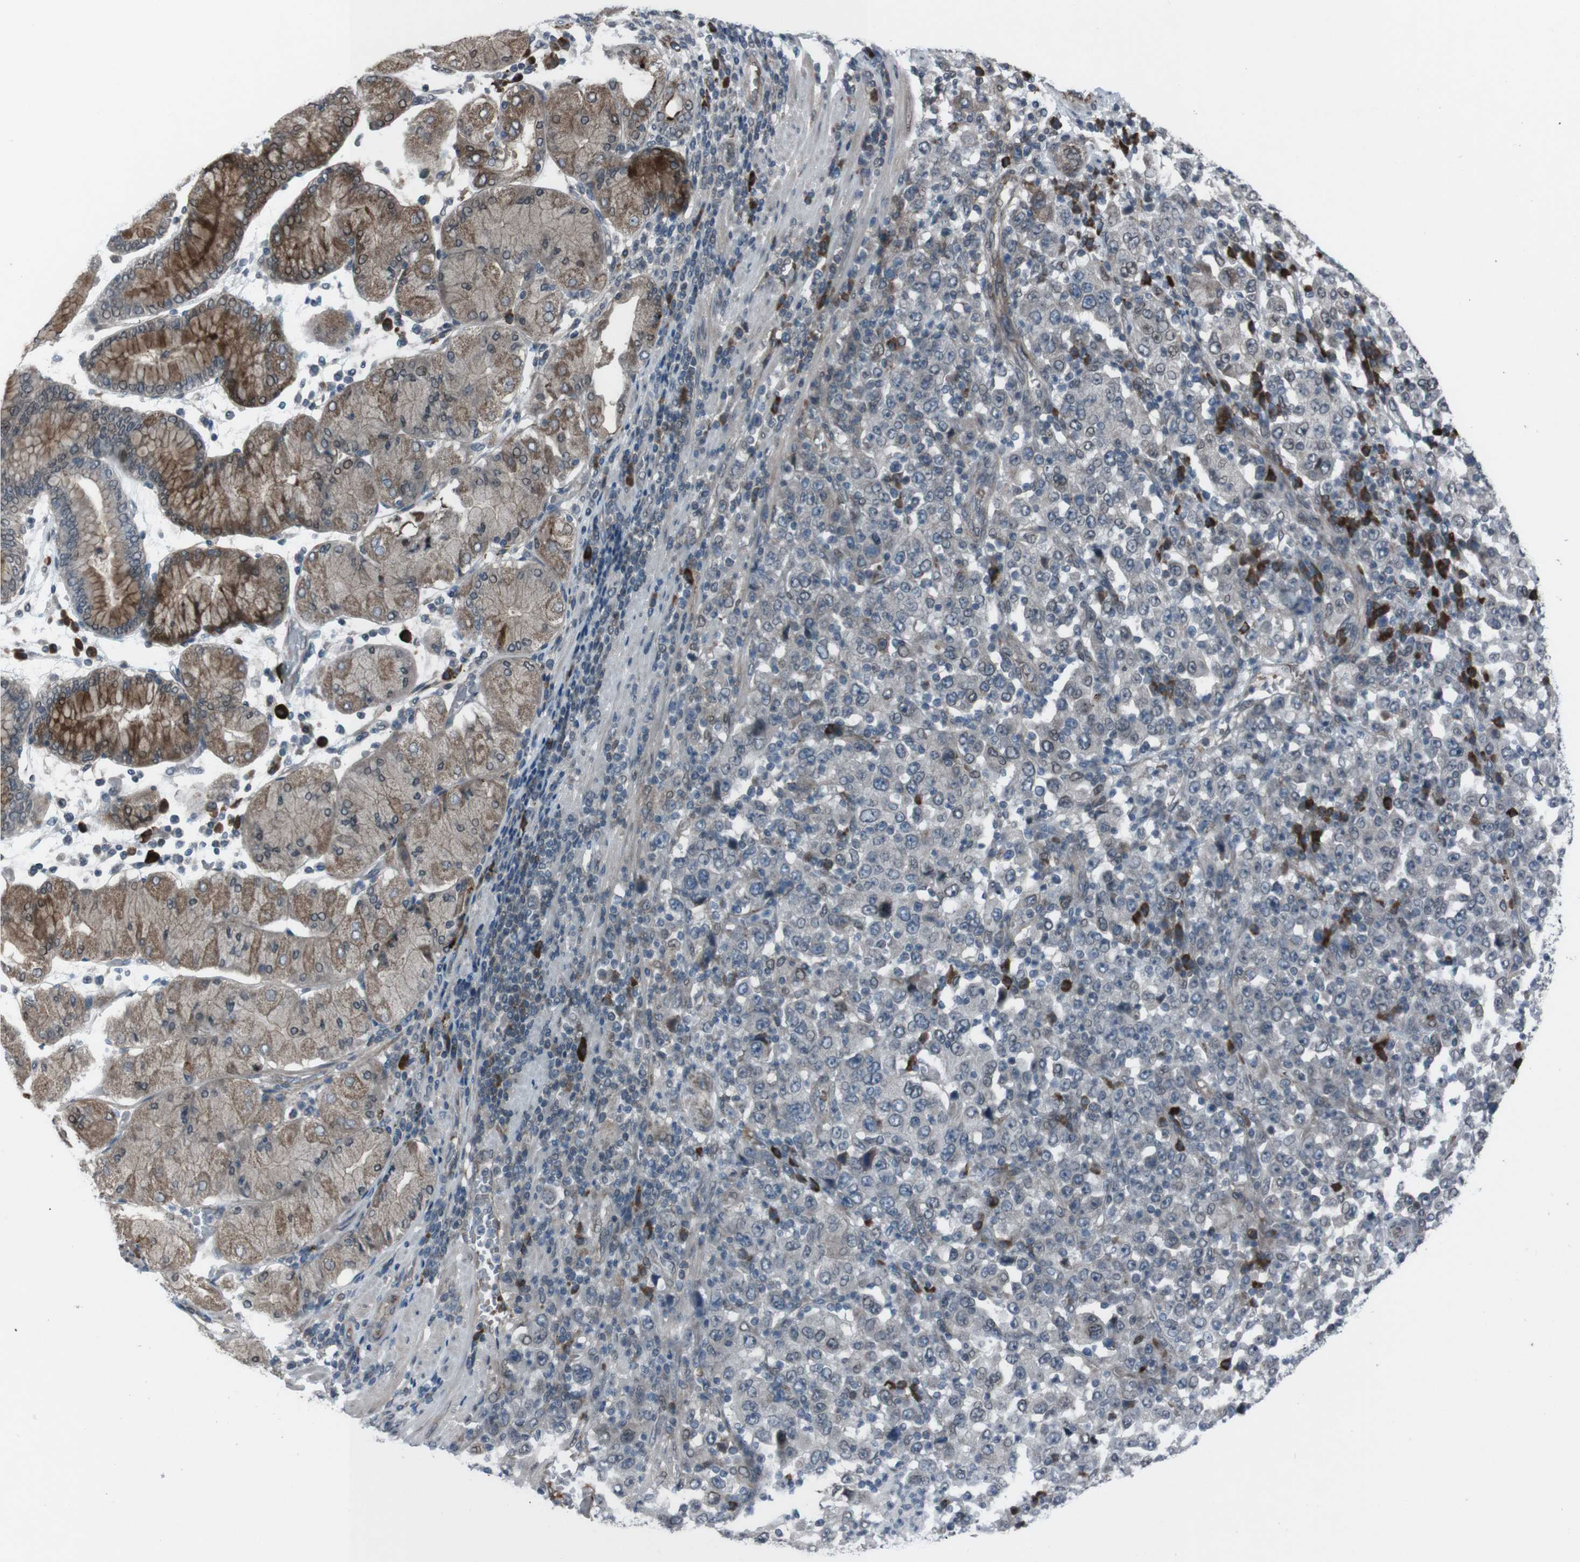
{"staining": {"intensity": "negative", "quantity": "none", "location": "none"}, "tissue": "stomach cancer", "cell_type": "Tumor cells", "image_type": "cancer", "snomed": [{"axis": "morphology", "description": "Normal tissue, NOS"}, {"axis": "morphology", "description": "Adenocarcinoma, NOS"}, {"axis": "topography", "description": "Stomach, upper"}, {"axis": "topography", "description": "Stomach"}], "caption": "There is no significant staining in tumor cells of stomach cancer (adenocarcinoma).", "gene": "SS18L1", "patient": {"sex": "male", "age": 59}}